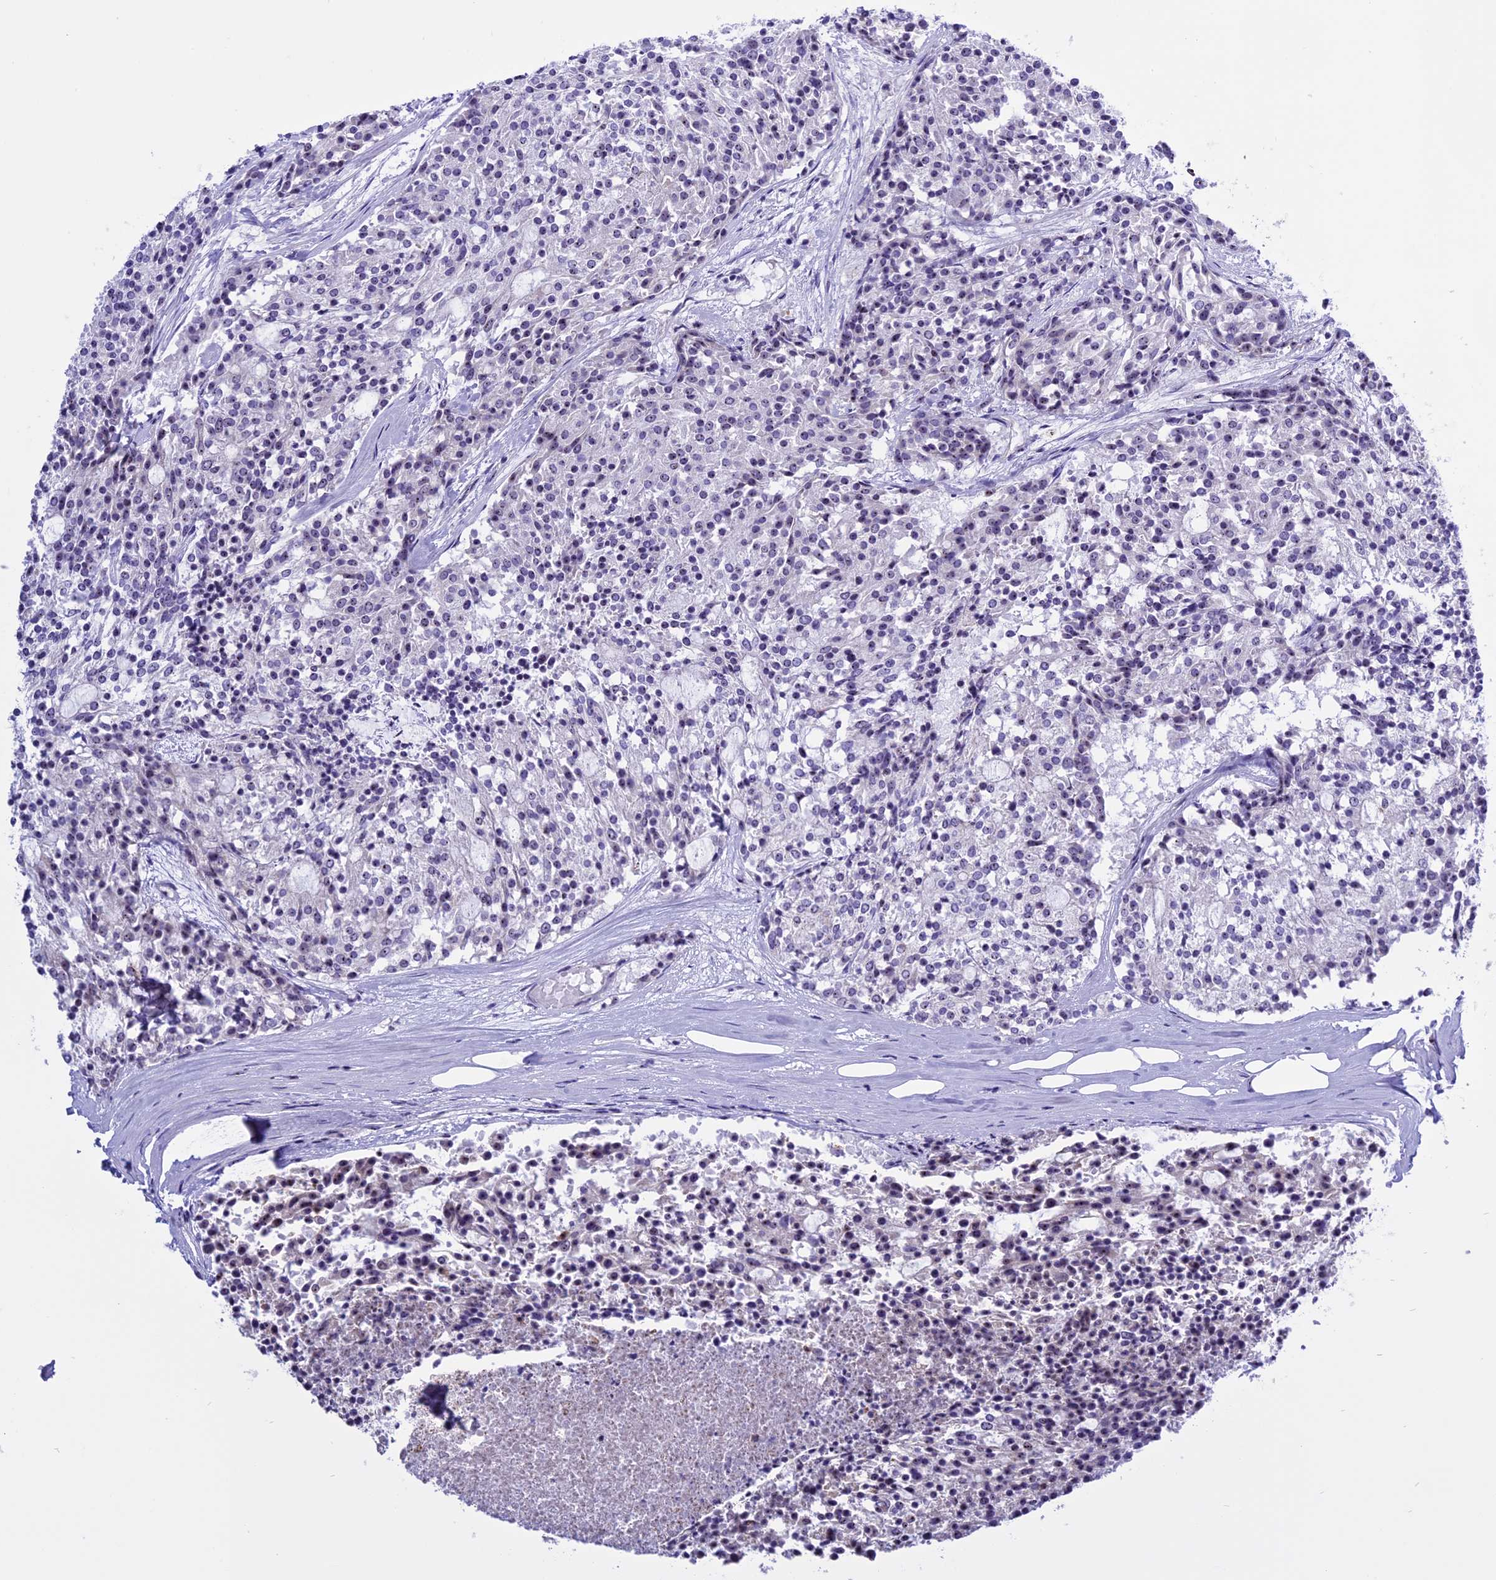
{"staining": {"intensity": "negative", "quantity": "none", "location": "none"}, "tissue": "carcinoid", "cell_type": "Tumor cells", "image_type": "cancer", "snomed": [{"axis": "morphology", "description": "Carcinoid, malignant, NOS"}, {"axis": "topography", "description": "Pancreas"}], "caption": "Carcinoid stained for a protein using immunohistochemistry (IHC) shows no positivity tumor cells.", "gene": "TBL3", "patient": {"sex": "female", "age": 54}}